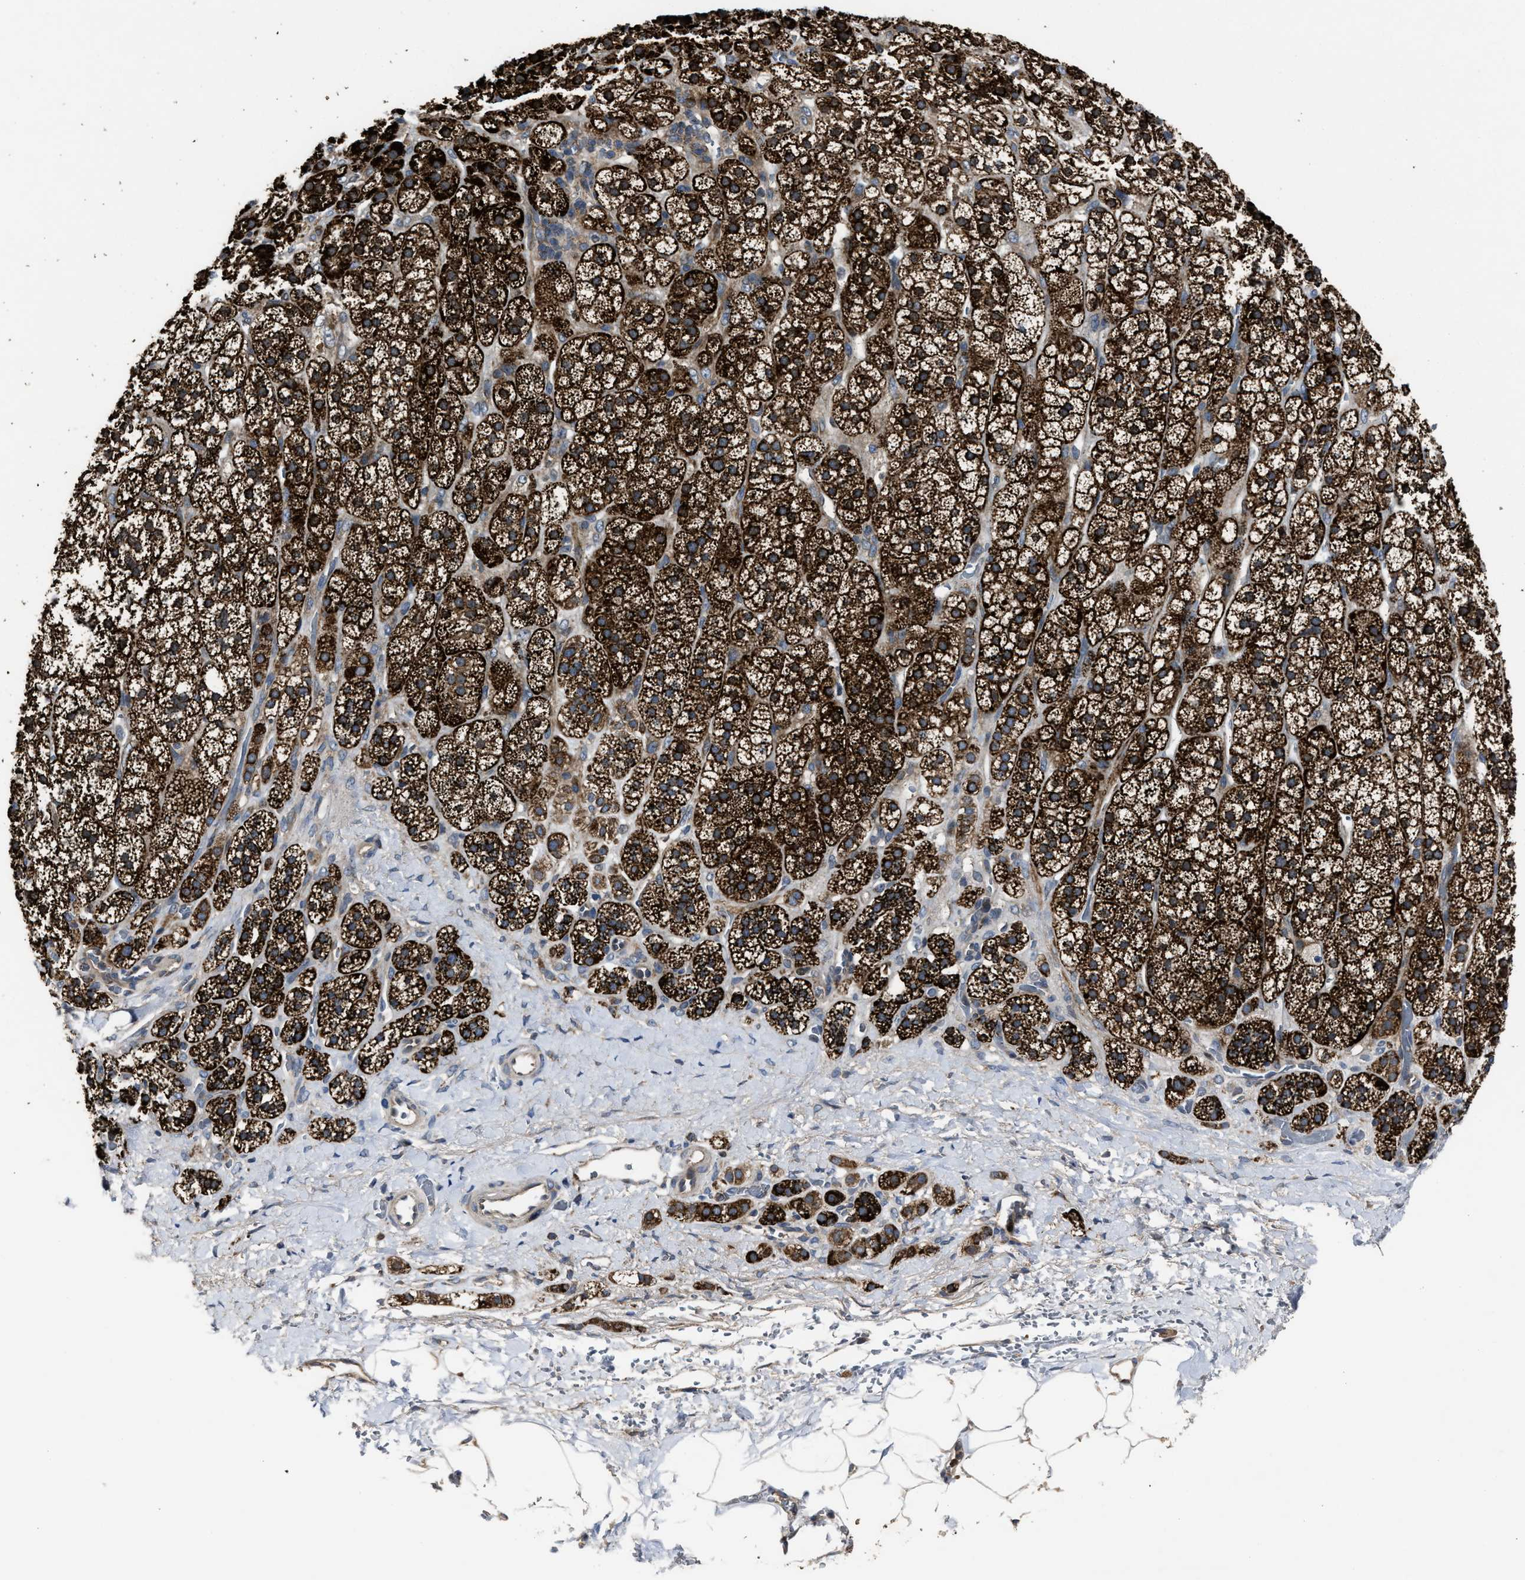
{"staining": {"intensity": "strong", "quantity": ">75%", "location": "cytoplasmic/membranous"}, "tissue": "adrenal gland", "cell_type": "Glandular cells", "image_type": "normal", "snomed": [{"axis": "morphology", "description": "Normal tissue, NOS"}, {"axis": "topography", "description": "Adrenal gland"}], "caption": "Normal adrenal gland was stained to show a protein in brown. There is high levels of strong cytoplasmic/membranous expression in about >75% of glandular cells. Nuclei are stained in blue.", "gene": "PASK", "patient": {"sex": "male", "age": 56}}